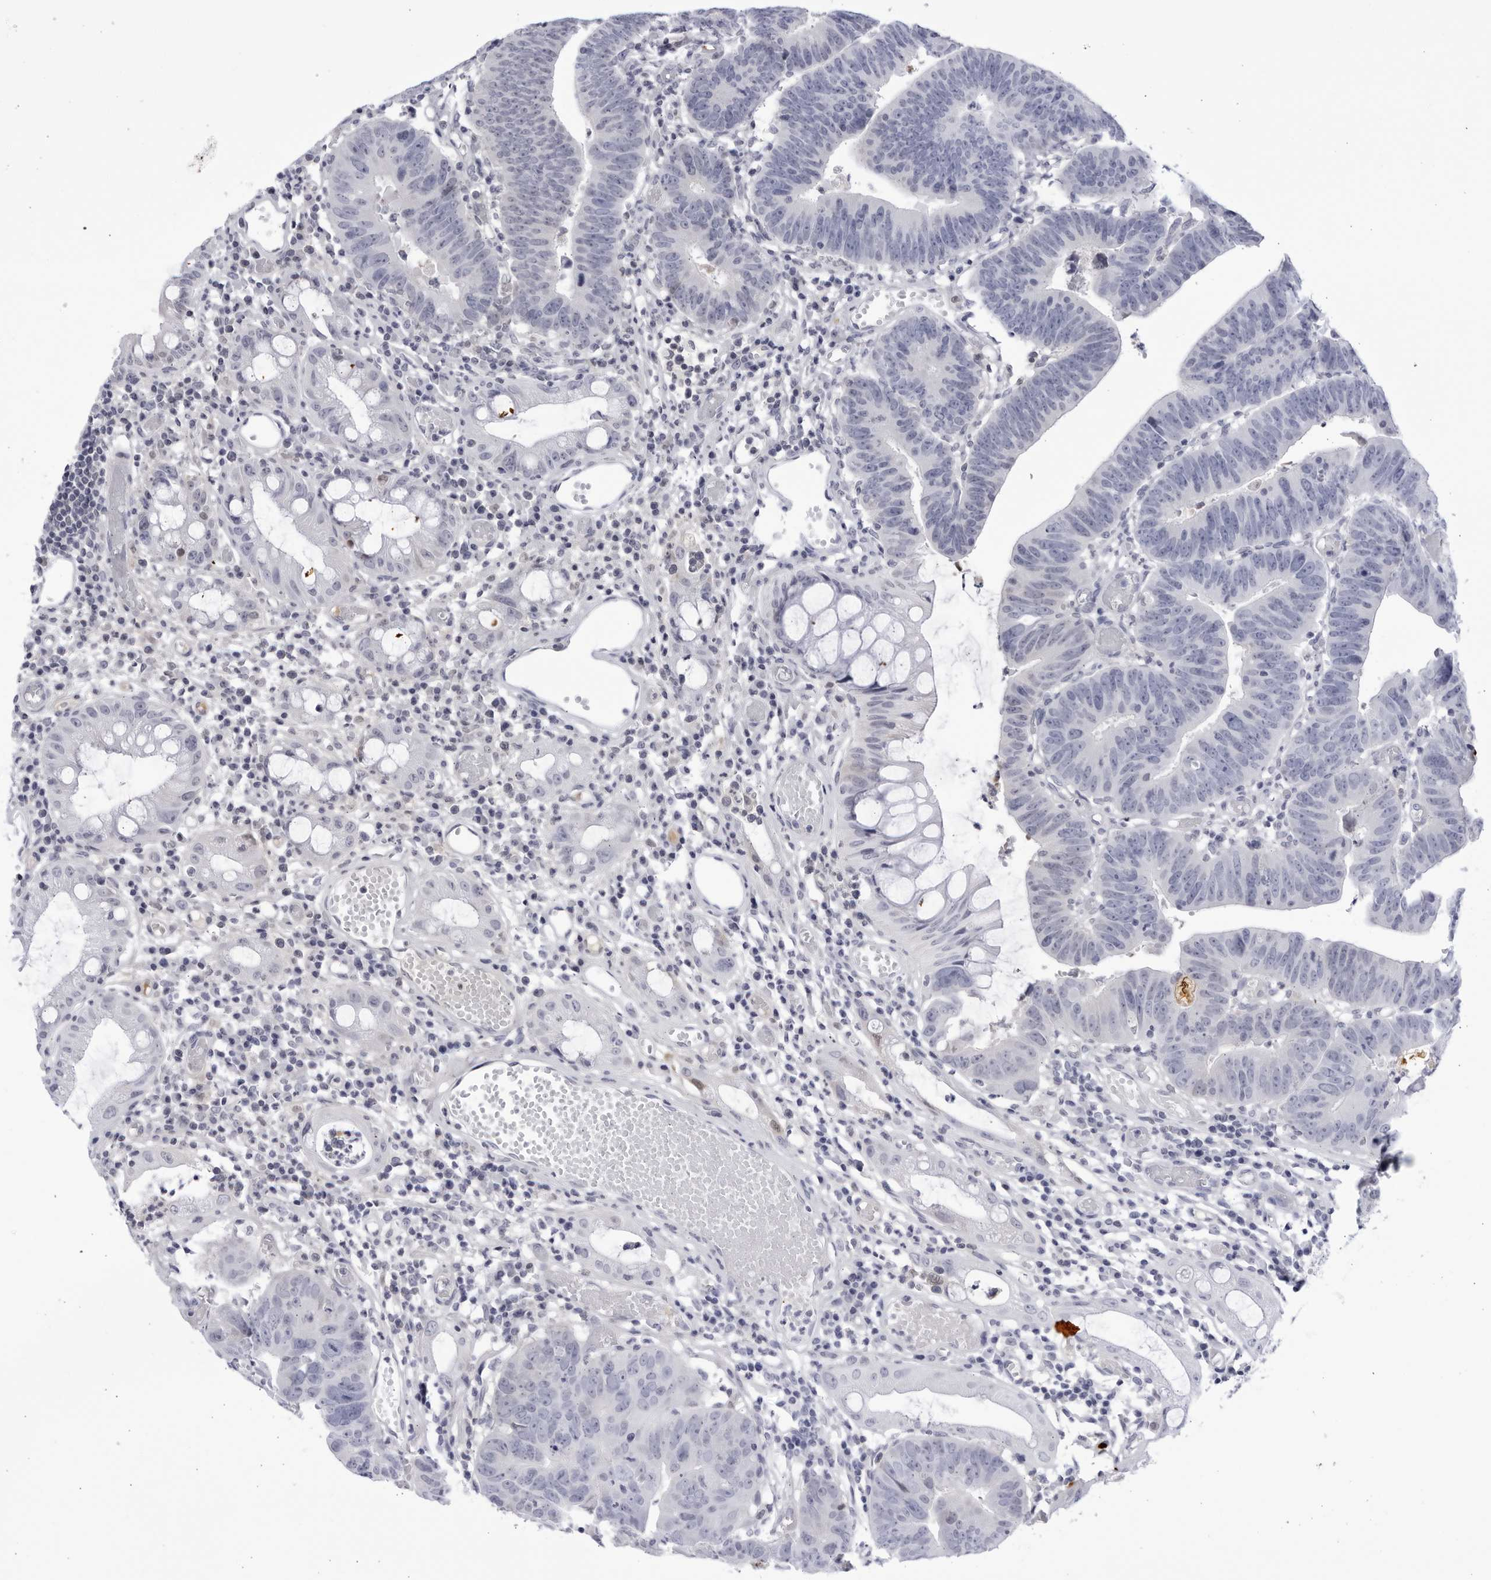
{"staining": {"intensity": "negative", "quantity": "none", "location": "none"}, "tissue": "colorectal cancer", "cell_type": "Tumor cells", "image_type": "cancer", "snomed": [{"axis": "morphology", "description": "Adenocarcinoma, NOS"}, {"axis": "topography", "description": "Rectum"}], "caption": "Immunohistochemistry (IHC) image of neoplastic tissue: colorectal cancer stained with DAB (3,3'-diaminobenzidine) displays no significant protein expression in tumor cells.", "gene": "CNBD1", "patient": {"sex": "female", "age": 65}}